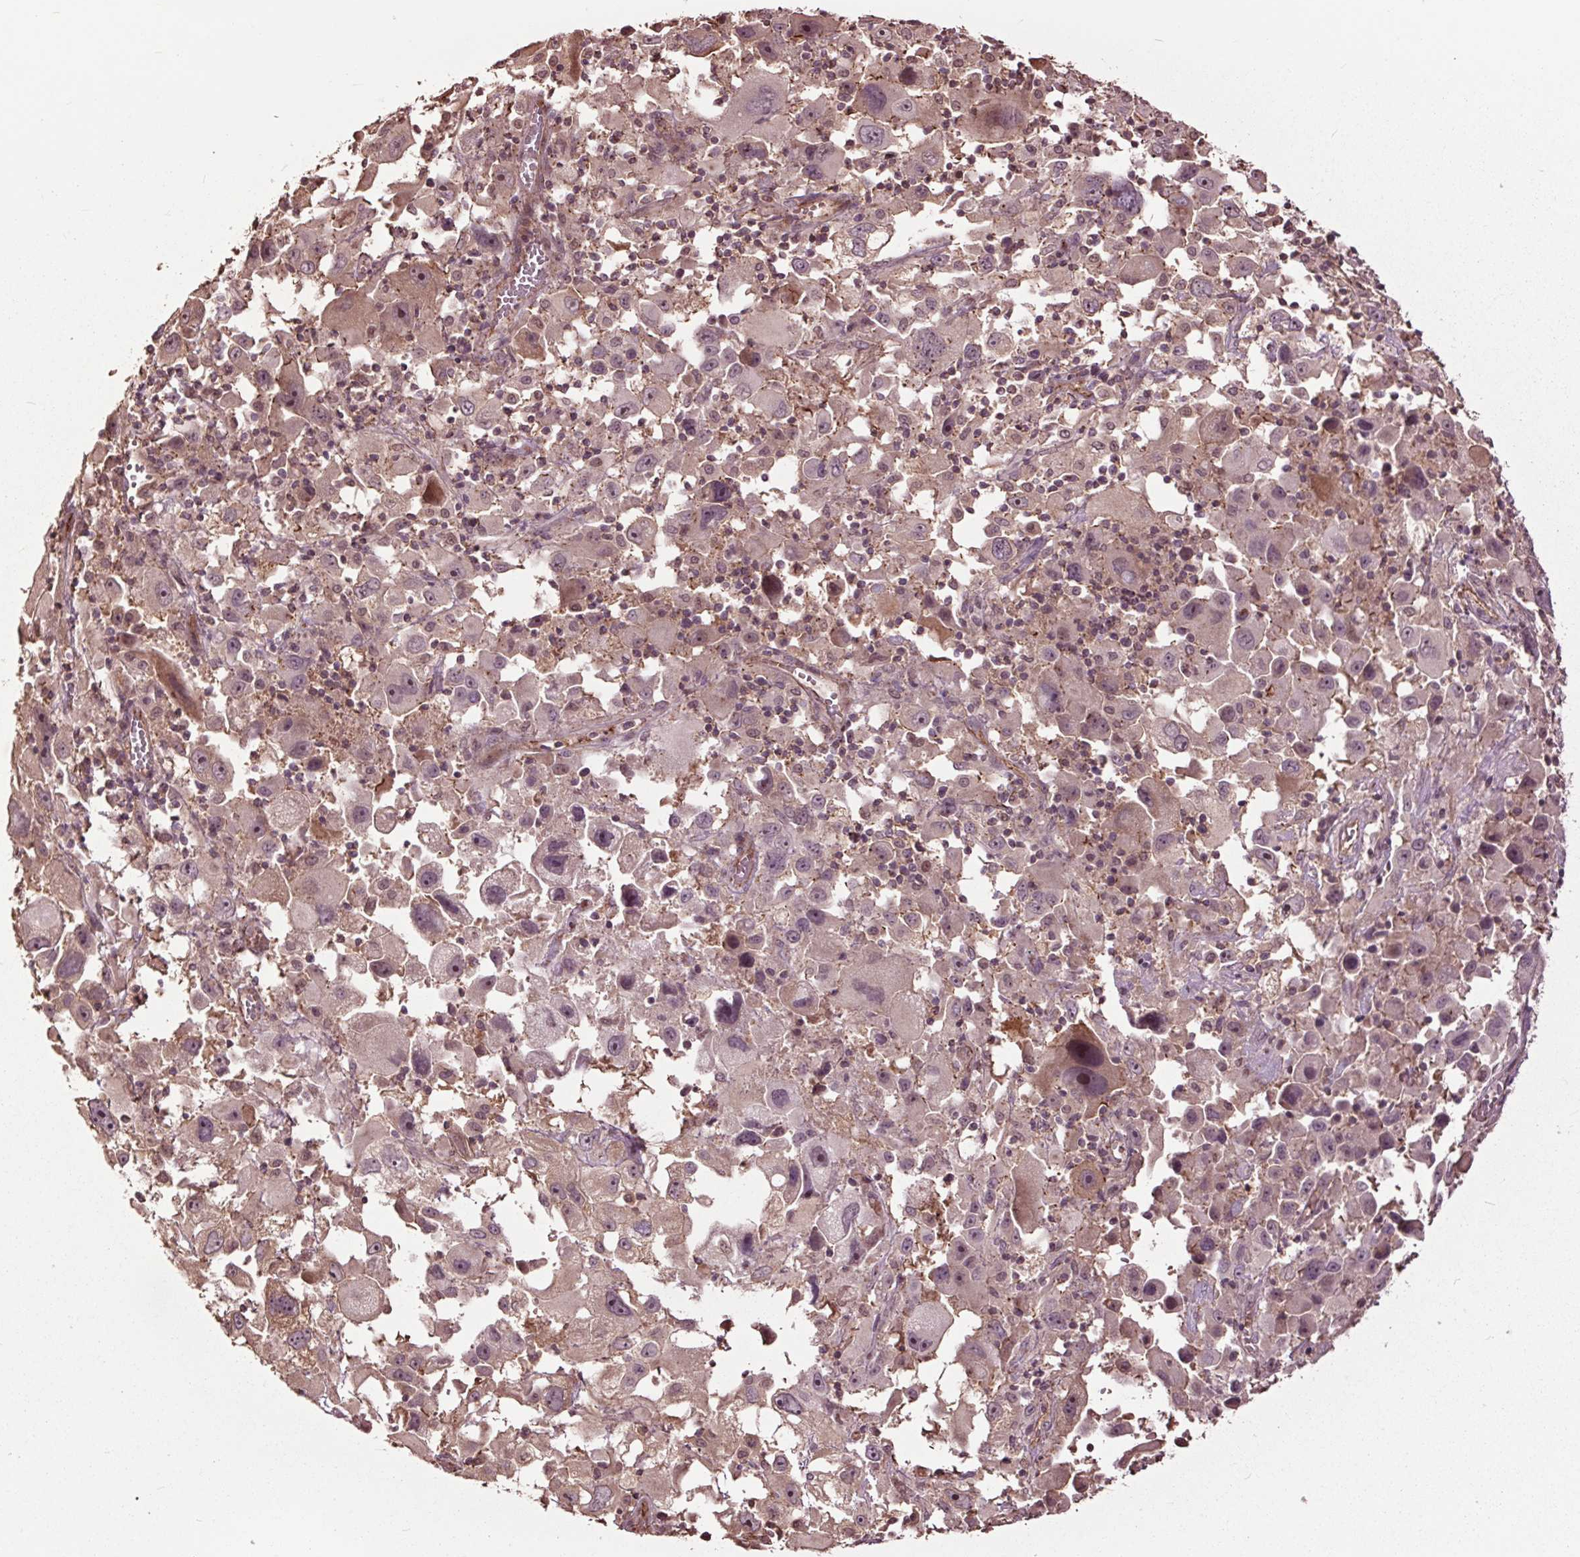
{"staining": {"intensity": "weak", "quantity": ">75%", "location": "cytoplasmic/membranous,nuclear"}, "tissue": "melanoma", "cell_type": "Tumor cells", "image_type": "cancer", "snomed": [{"axis": "morphology", "description": "Malignant melanoma, Metastatic site"}, {"axis": "topography", "description": "Soft tissue"}], "caption": "Protein expression analysis of human malignant melanoma (metastatic site) reveals weak cytoplasmic/membranous and nuclear expression in about >75% of tumor cells. The staining is performed using DAB brown chromogen to label protein expression. The nuclei are counter-stained blue using hematoxylin.", "gene": "CEP95", "patient": {"sex": "male", "age": 50}}